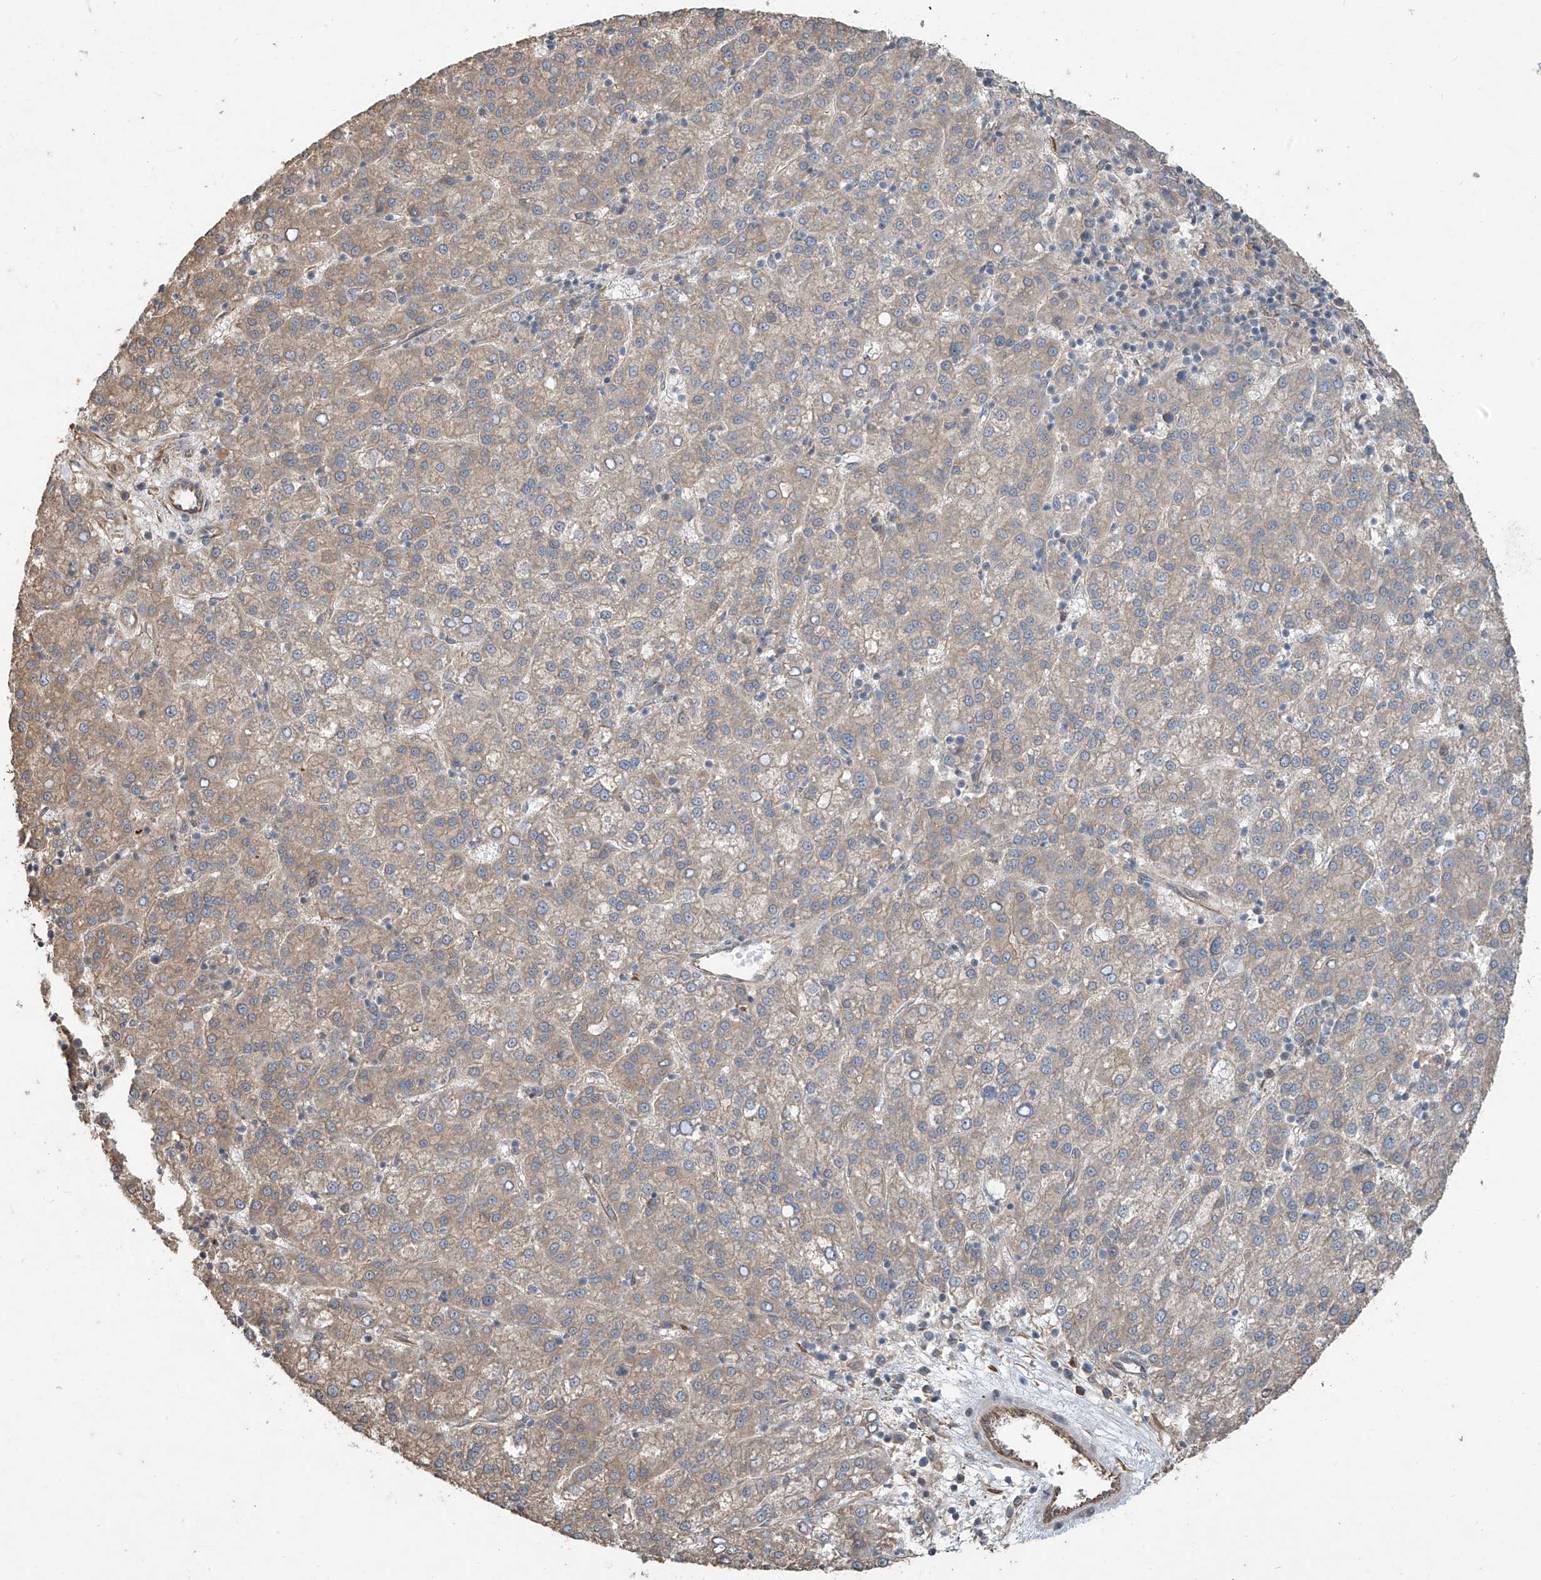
{"staining": {"intensity": "moderate", "quantity": "25%-75%", "location": "cytoplasmic/membranous"}, "tissue": "liver cancer", "cell_type": "Tumor cells", "image_type": "cancer", "snomed": [{"axis": "morphology", "description": "Carcinoma, Hepatocellular, NOS"}, {"axis": "topography", "description": "Liver"}], "caption": "Liver cancer (hepatocellular carcinoma) was stained to show a protein in brown. There is medium levels of moderate cytoplasmic/membranous expression in about 25%-75% of tumor cells.", "gene": "AGBL5", "patient": {"sex": "female", "age": 58}}